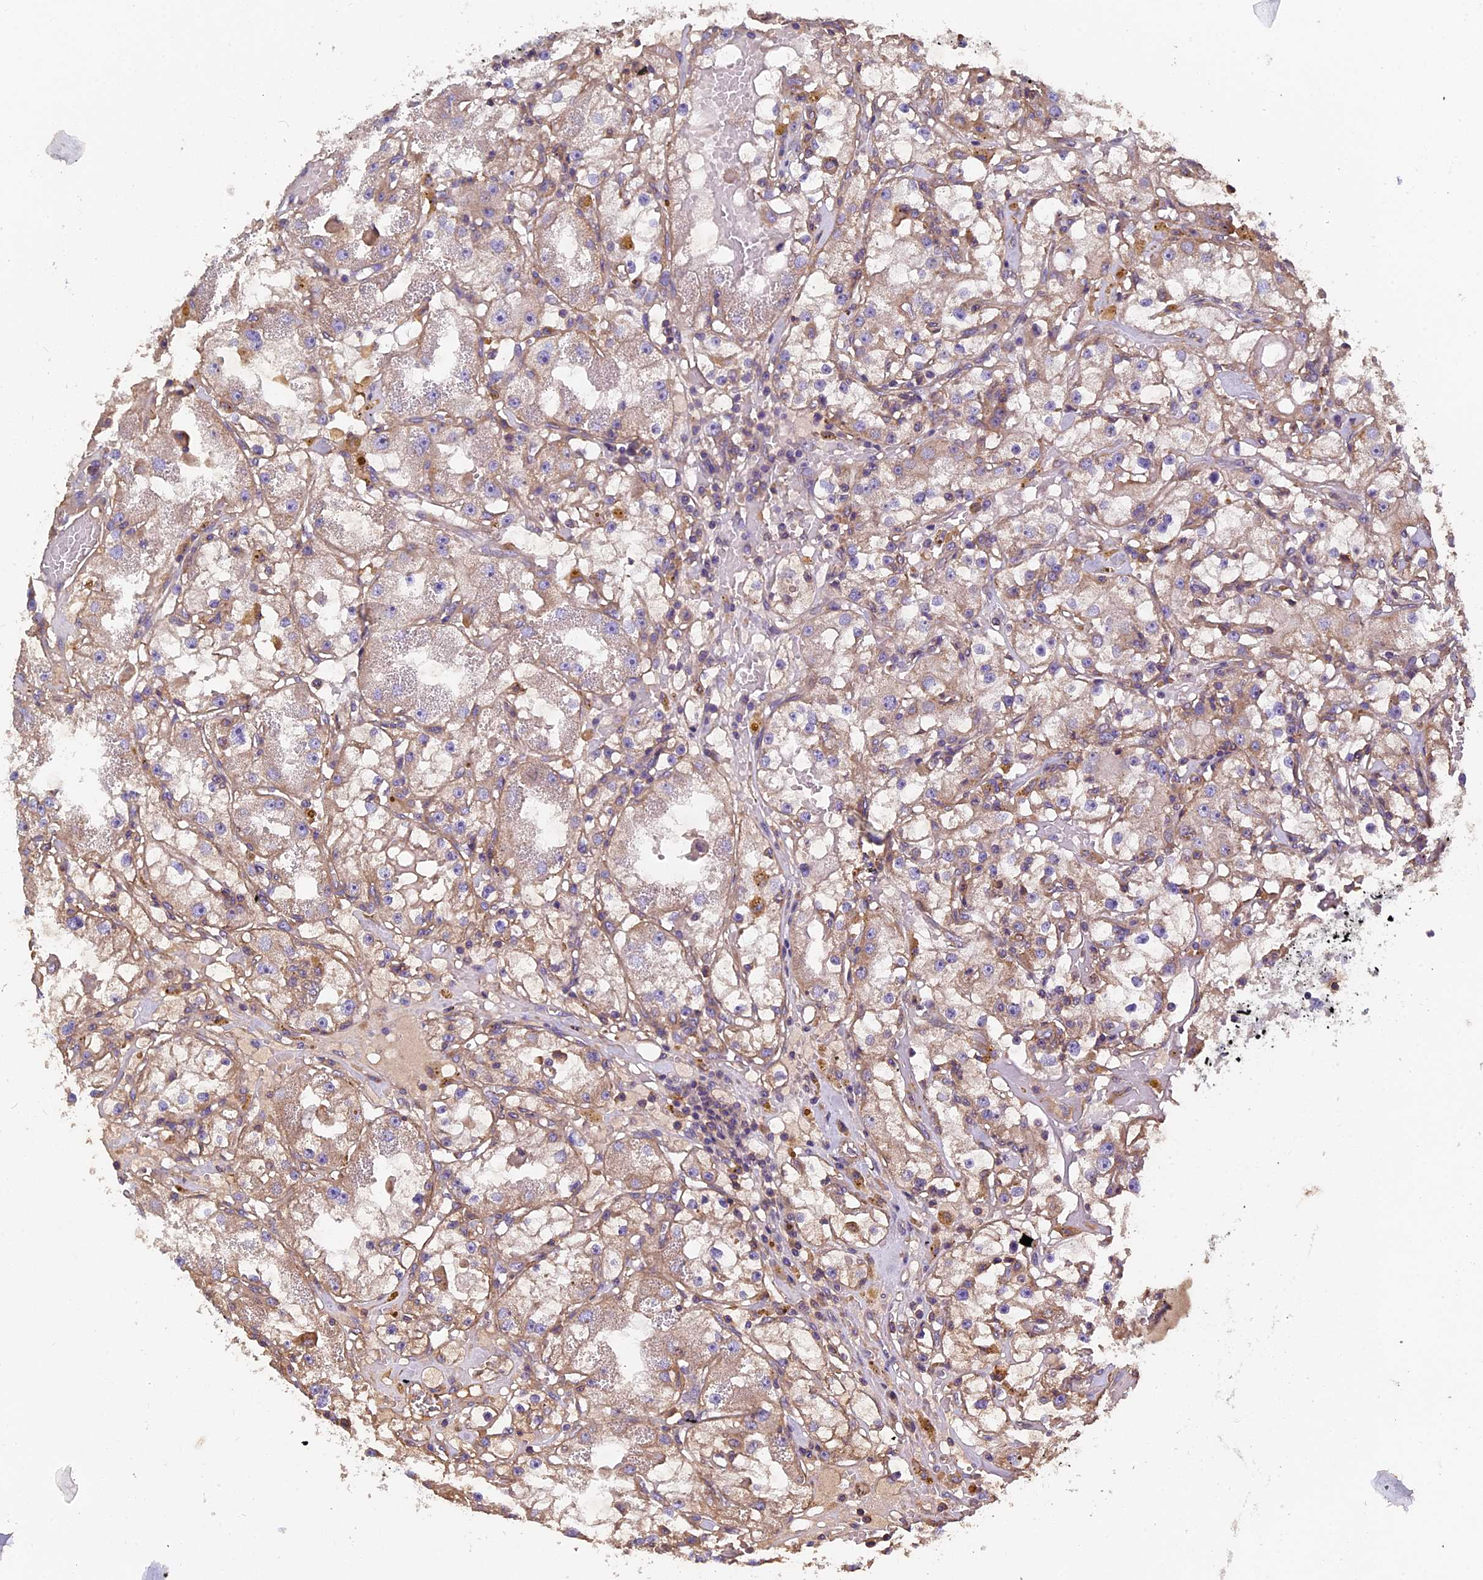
{"staining": {"intensity": "weak", "quantity": ">75%", "location": "cytoplasmic/membranous"}, "tissue": "renal cancer", "cell_type": "Tumor cells", "image_type": "cancer", "snomed": [{"axis": "morphology", "description": "Adenocarcinoma, NOS"}, {"axis": "topography", "description": "Kidney"}], "caption": "Weak cytoplasmic/membranous expression is seen in approximately >75% of tumor cells in renal adenocarcinoma. (IHC, brightfield microscopy, high magnification).", "gene": "CCDC153", "patient": {"sex": "male", "age": 56}}